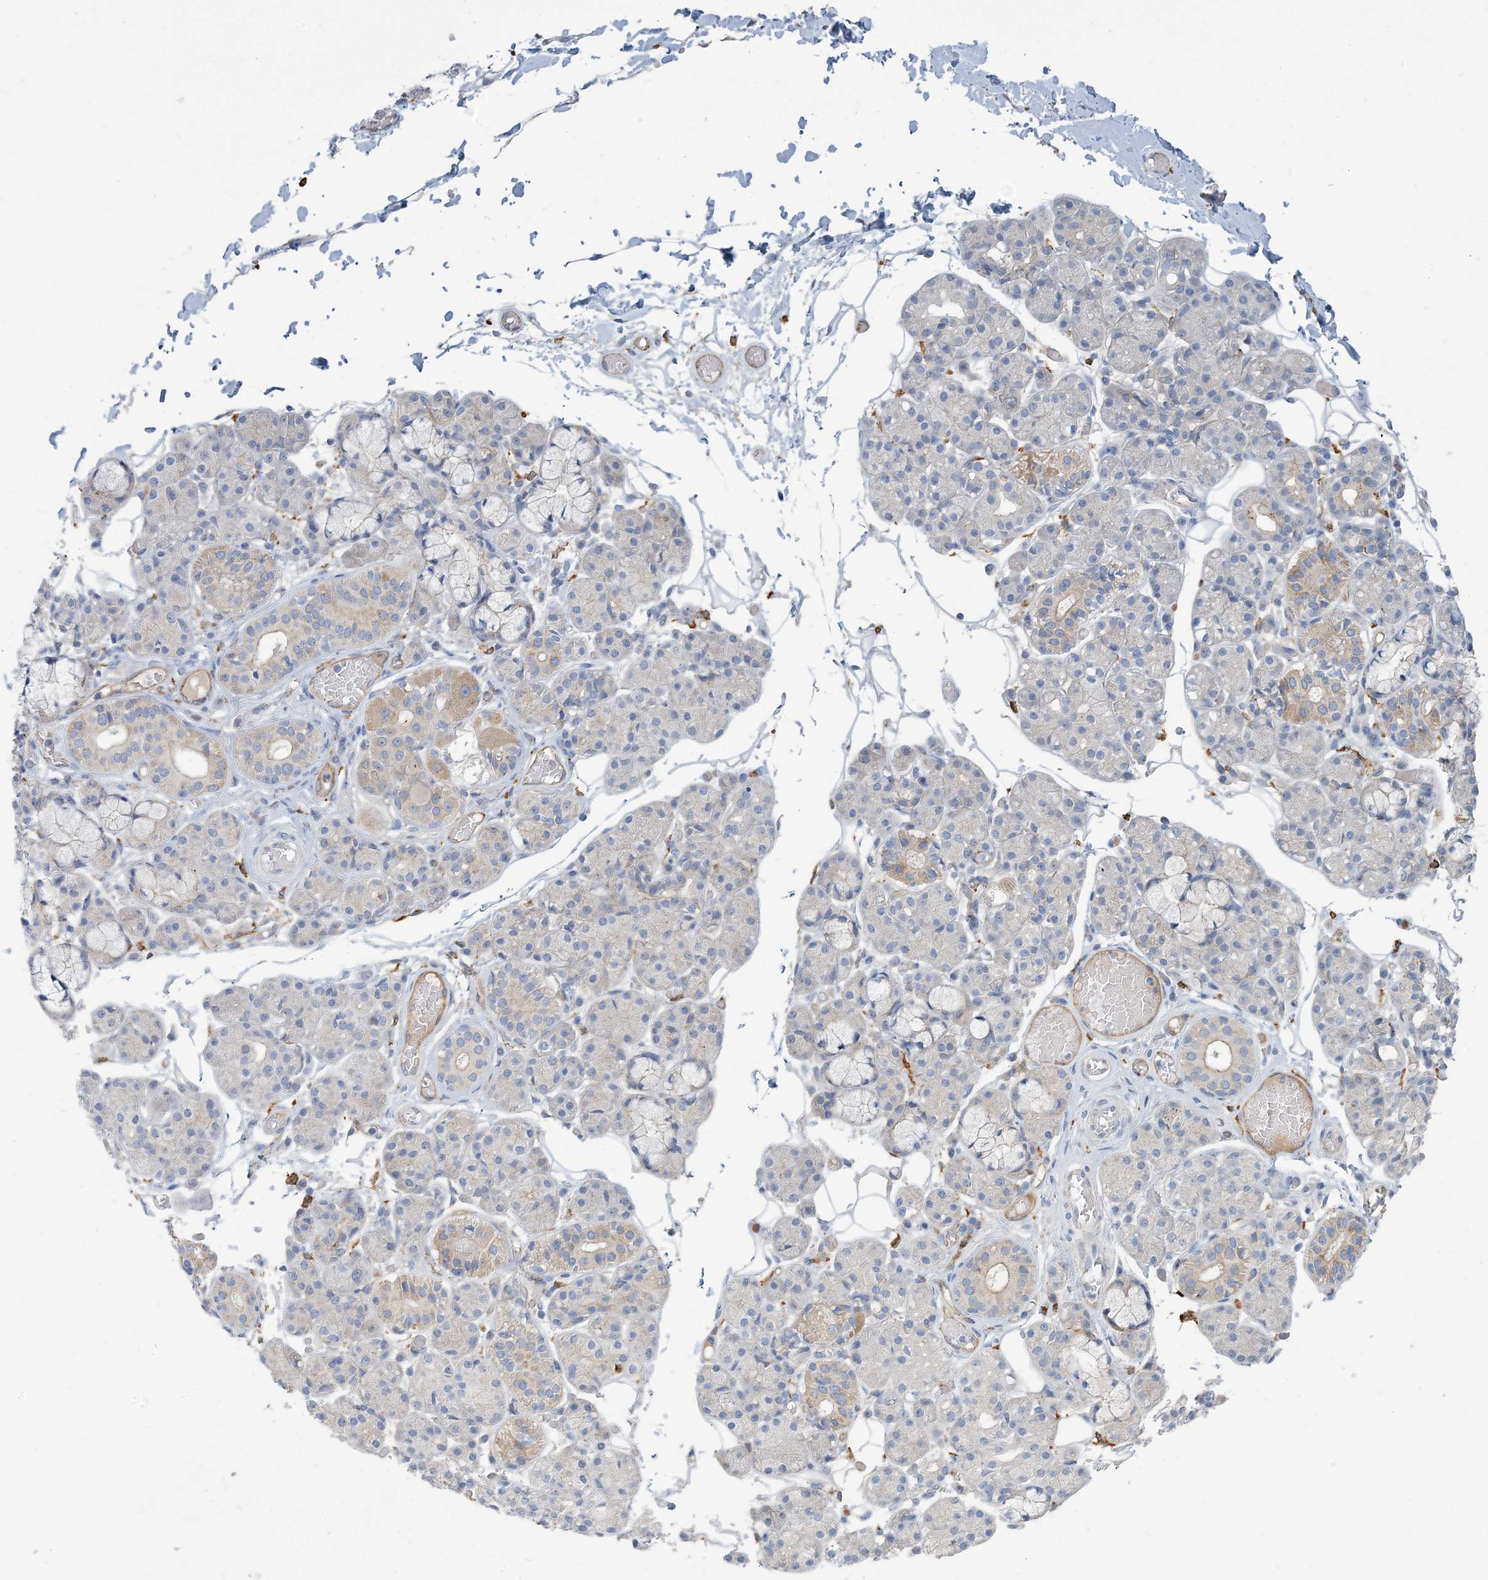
{"staining": {"intensity": "moderate", "quantity": "<25%", "location": "cytoplasmic/membranous"}, "tissue": "salivary gland", "cell_type": "Glandular cells", "image_type": "normal", "snomed": [{"axis": "morphology", "description": "Normal tissue, NOS"}, {"axis": "topography", "description": "Salivary gland"}], "caption": "This image displays IHC staining of unremarkable salivary gland, with low moderate cytoplasmic/membranous expression in about <25% of glandular cells.", "gene": "PEAR1", "patient": {"sex": "male", "age": 63}}